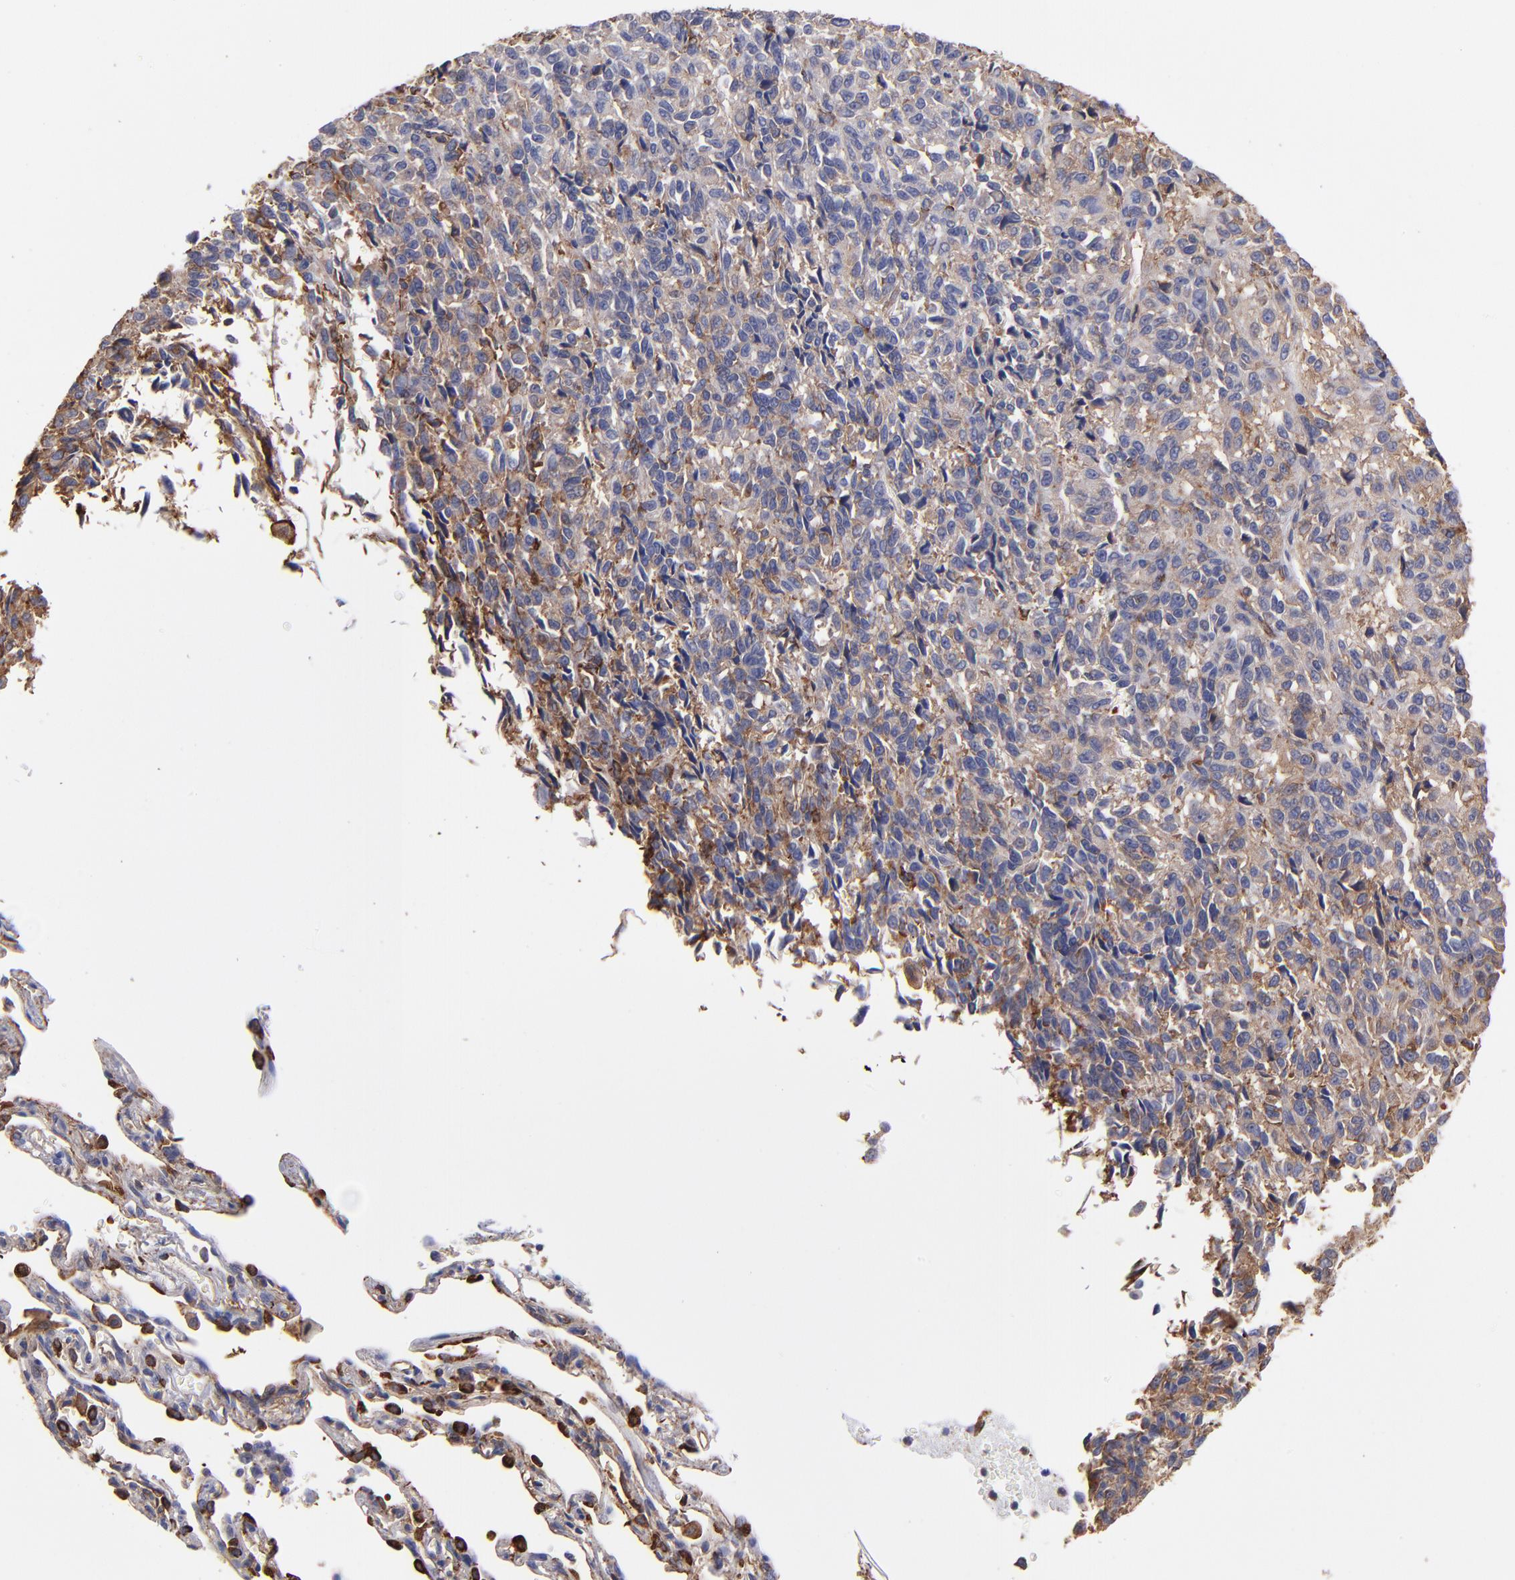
{"staining": {"intensity": "negative", "quantity": "none", "location": "none"}, "tissue": "melanoma", "cell_type": "Tumor cells", "image_type": "cancer", "snomed": [{"axis": "morphology", "description": "Malignant melanoma, Metastatic site"}, {"axis": "topography", "description": "Lung"}], "caption": "Immunohistochemistry (IHC) image of malignant melanoma (metastatic site) stained for a protein (brown), which shows no staining in tumor cells. (Stains: DAB (3,3'-diaminobenzidine) immunohistochemistry with hematoxylin counter stain, Microscopy: brightfield microscopy at high magnification).", "gene": "MVP", "patient": {"sex": "male", "age": 64}}